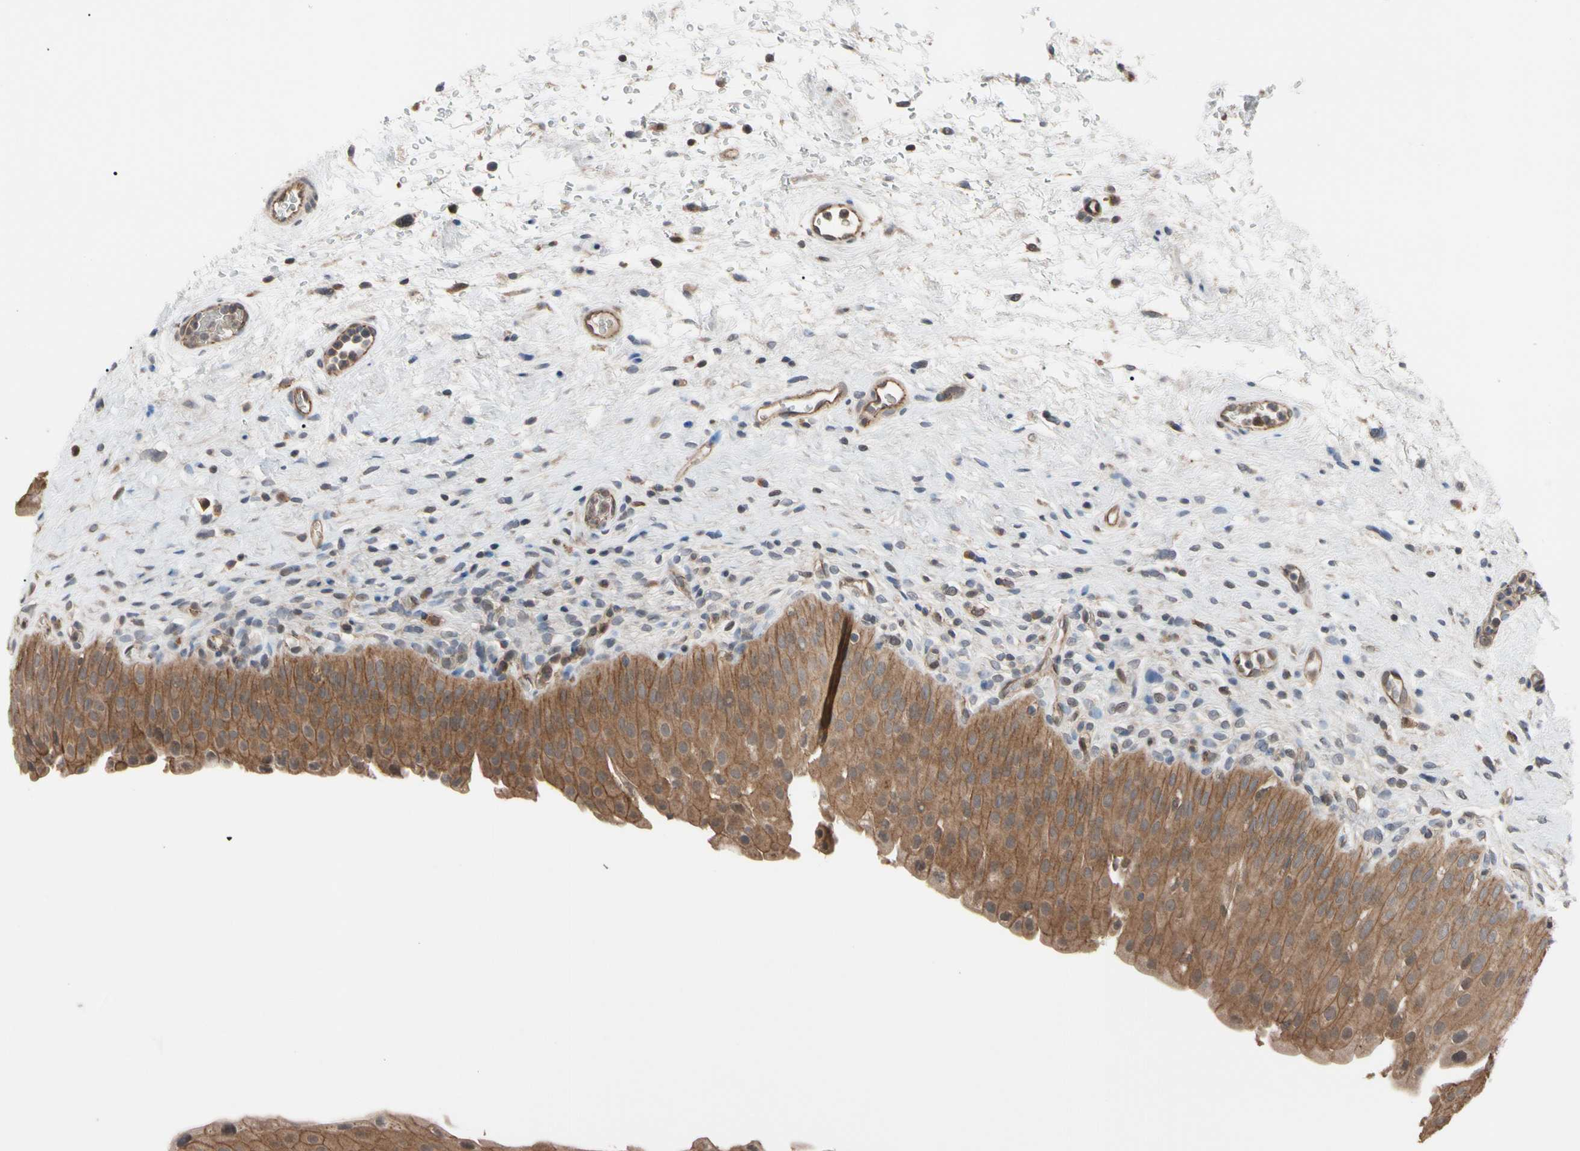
{"staining": {"intensity": "moderate", "quantity": ">75%", "location": "cytoplasmic/membranous"}, "tissue": "urinary bladder", "cell_type": "Urothelial cells", "image_type": "normal", "snomed": [{"axis": "morphology", "description": "Normal tissue, NOS"}, {"axis": "morphology", "description": "Urothelial carcinoma, High grade"}, {"axis": "topography", "description": "Urinary bladder"}], "caption": "Immunohistochemical staining of normal urinary bladder reveals >75% levels of moderate cytoplasmic/membranous protein expression in about >75% of urothelial cells. (DAB (3,3'-diaminobenzidine) IHC with brightfield microscopy, high magnification).", "gene": "DPP8", "patient": {"sex": "male", "age": 46}}